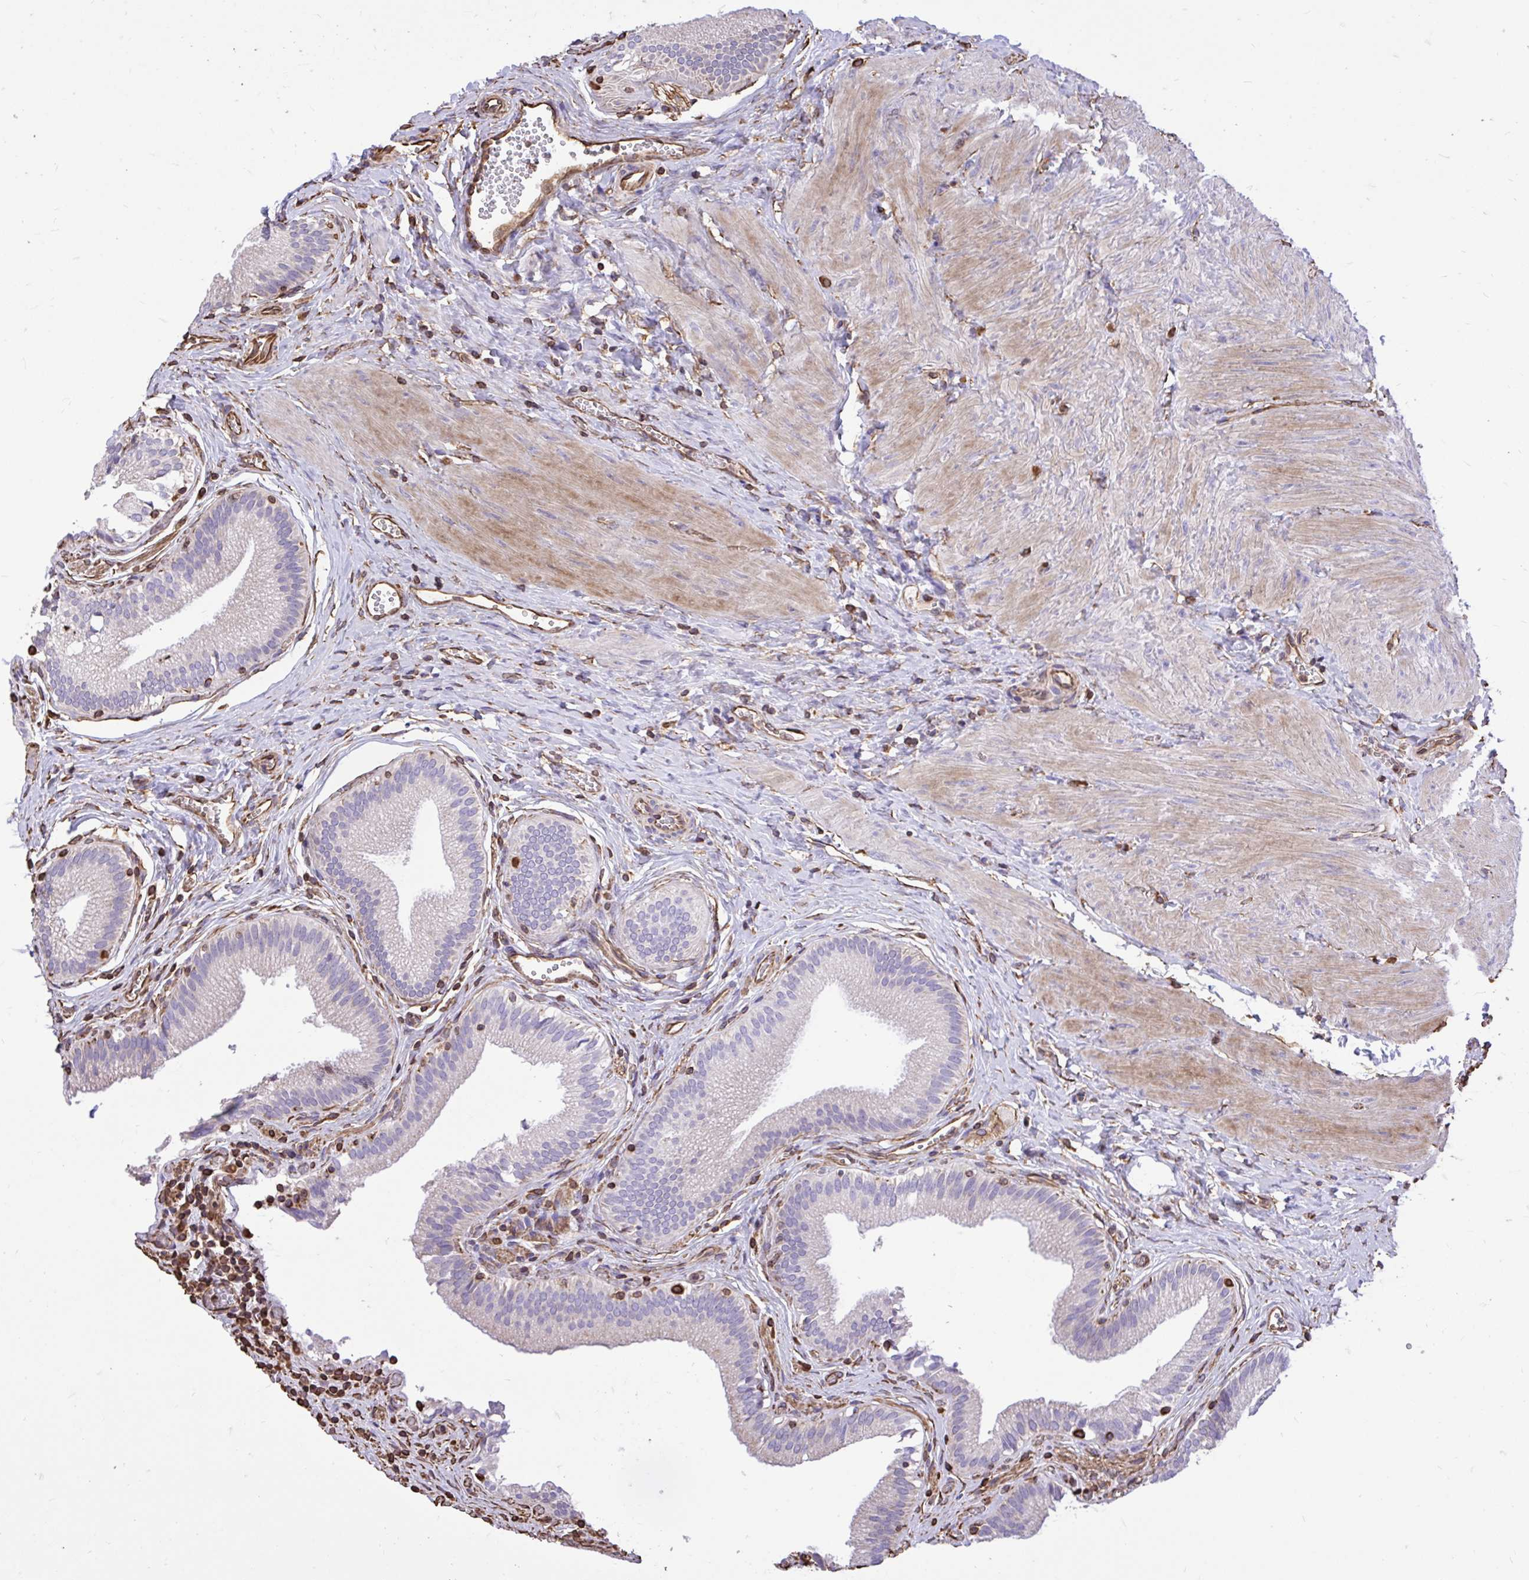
{"staining": {"intensity": "weak", "quantity": "<25%", "location": "cytoplasmic/membranous"}, "tissue": "gallbladder", "cell_type": "Glandular cells", "image_type": "normal", "snomed": [{"axis": "morphology", "description": "Normal tissue, NOS"}, {"axis": "topography", "description": "Gallbladder"}, {"axis": "topography", "description": "Peripheral nerve tissue"}], "caption": "This is an immunohistochemistry (IHC) photomicrograph of benign human gallbladder. There is no positivity in glandular cells.", "gene": "RNF103", "patient": {"sex": "male", "age": 17}}